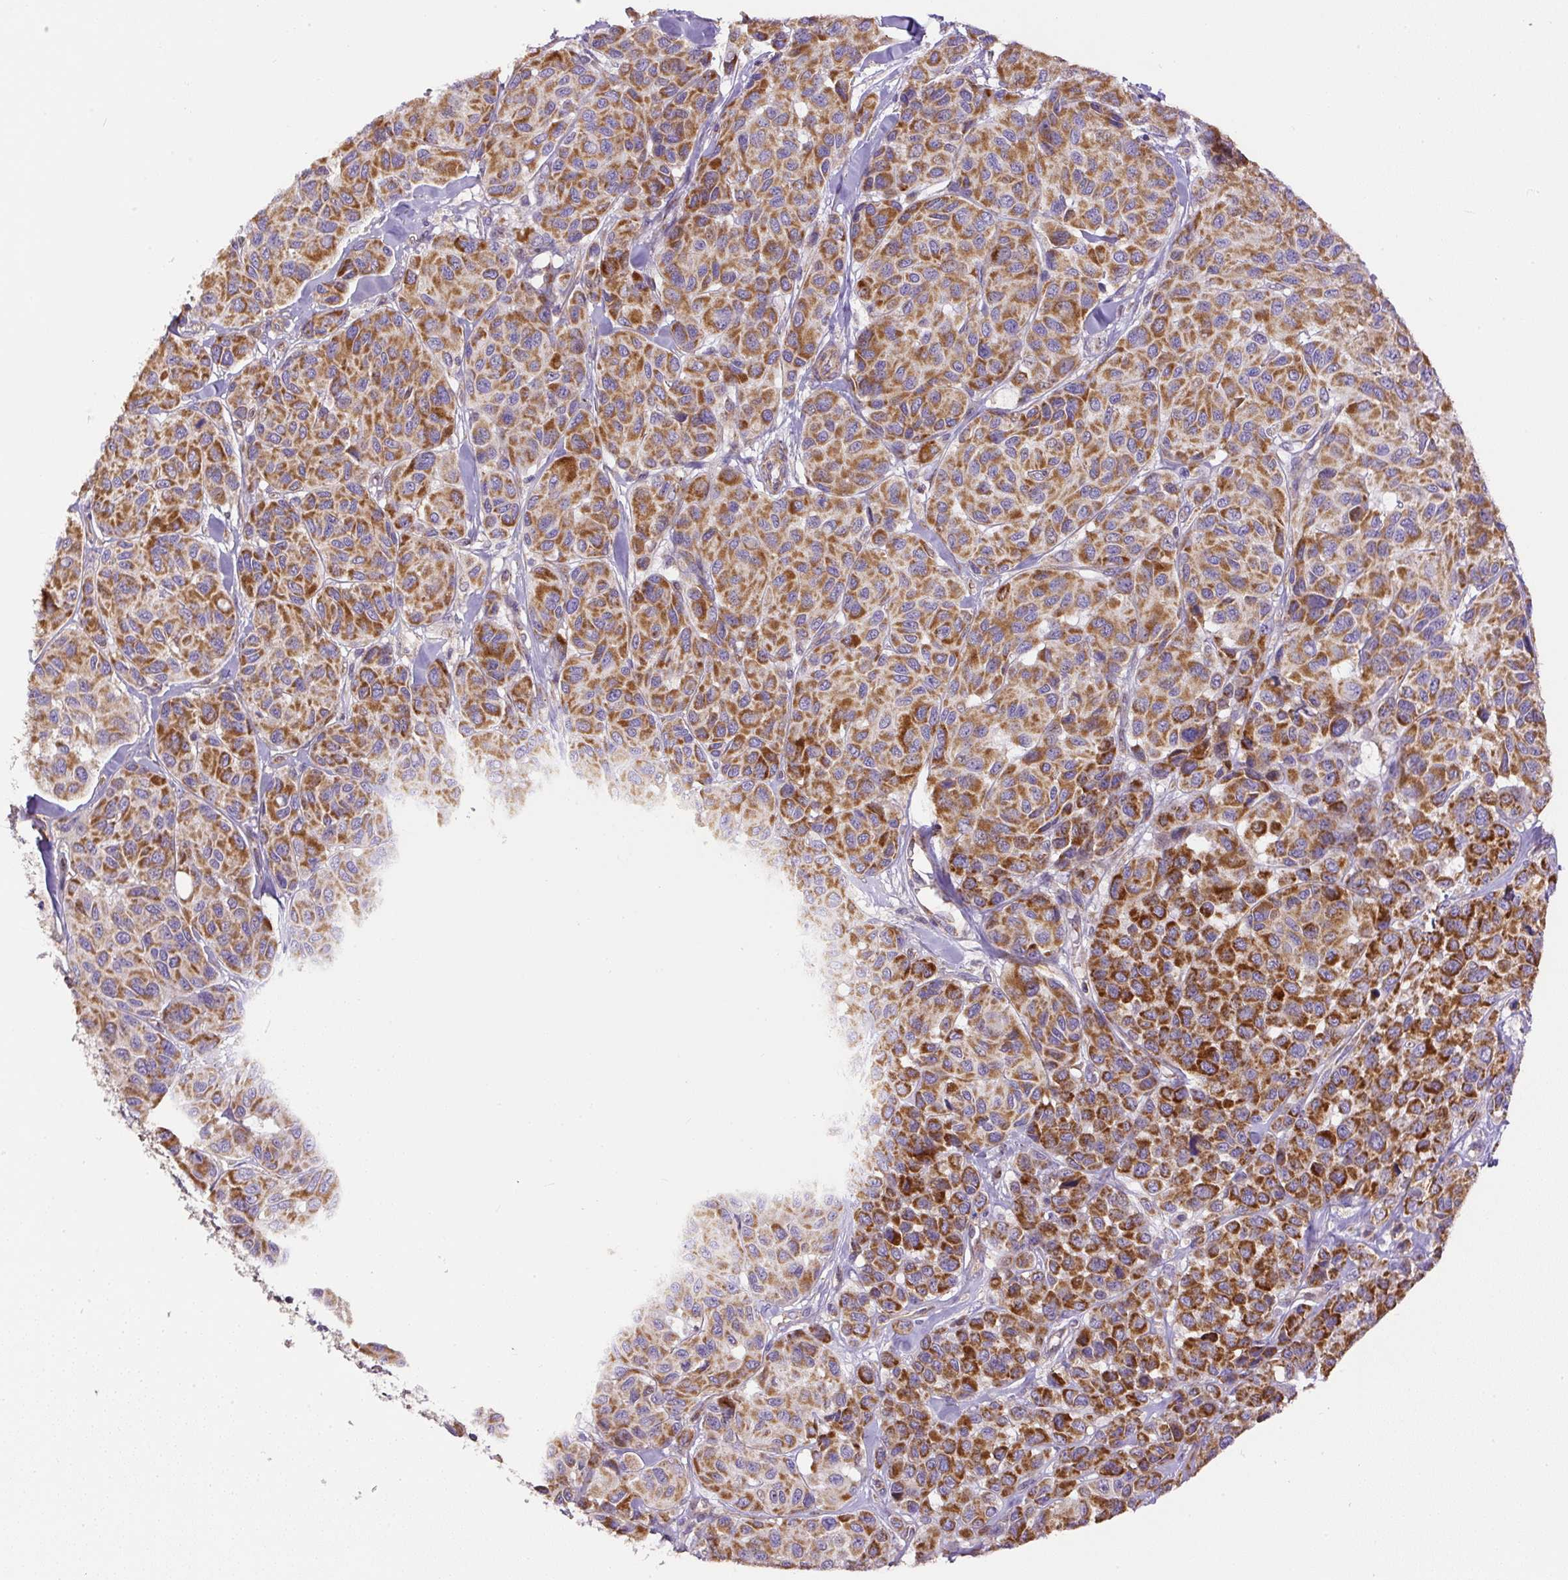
{"staining": {"intensity": "strong", "quantity": ">75%", "location": "cytoplasmic/membranous"}, "tissue": "melanoma", "cell_type": "Tumor cells", "image_type": "cancer", "snomed": [{"axis": "morphology", "description": "Malignant melanoma, NOS"}, {"axis": "topography", "description": "Skin"}], "caption": "Immunohistochemistry (DAB (3,3'-diaminobenzidine)) staining of human malignant melanoma shows strong cytoplasmic/membranous protein staining in approximately >75% of tumor cells. The protein is shown in brown color, while the nuclei are stained blue.", "gene": "NDUFAF2", "patient": {"sex": "female", "age": 66}}